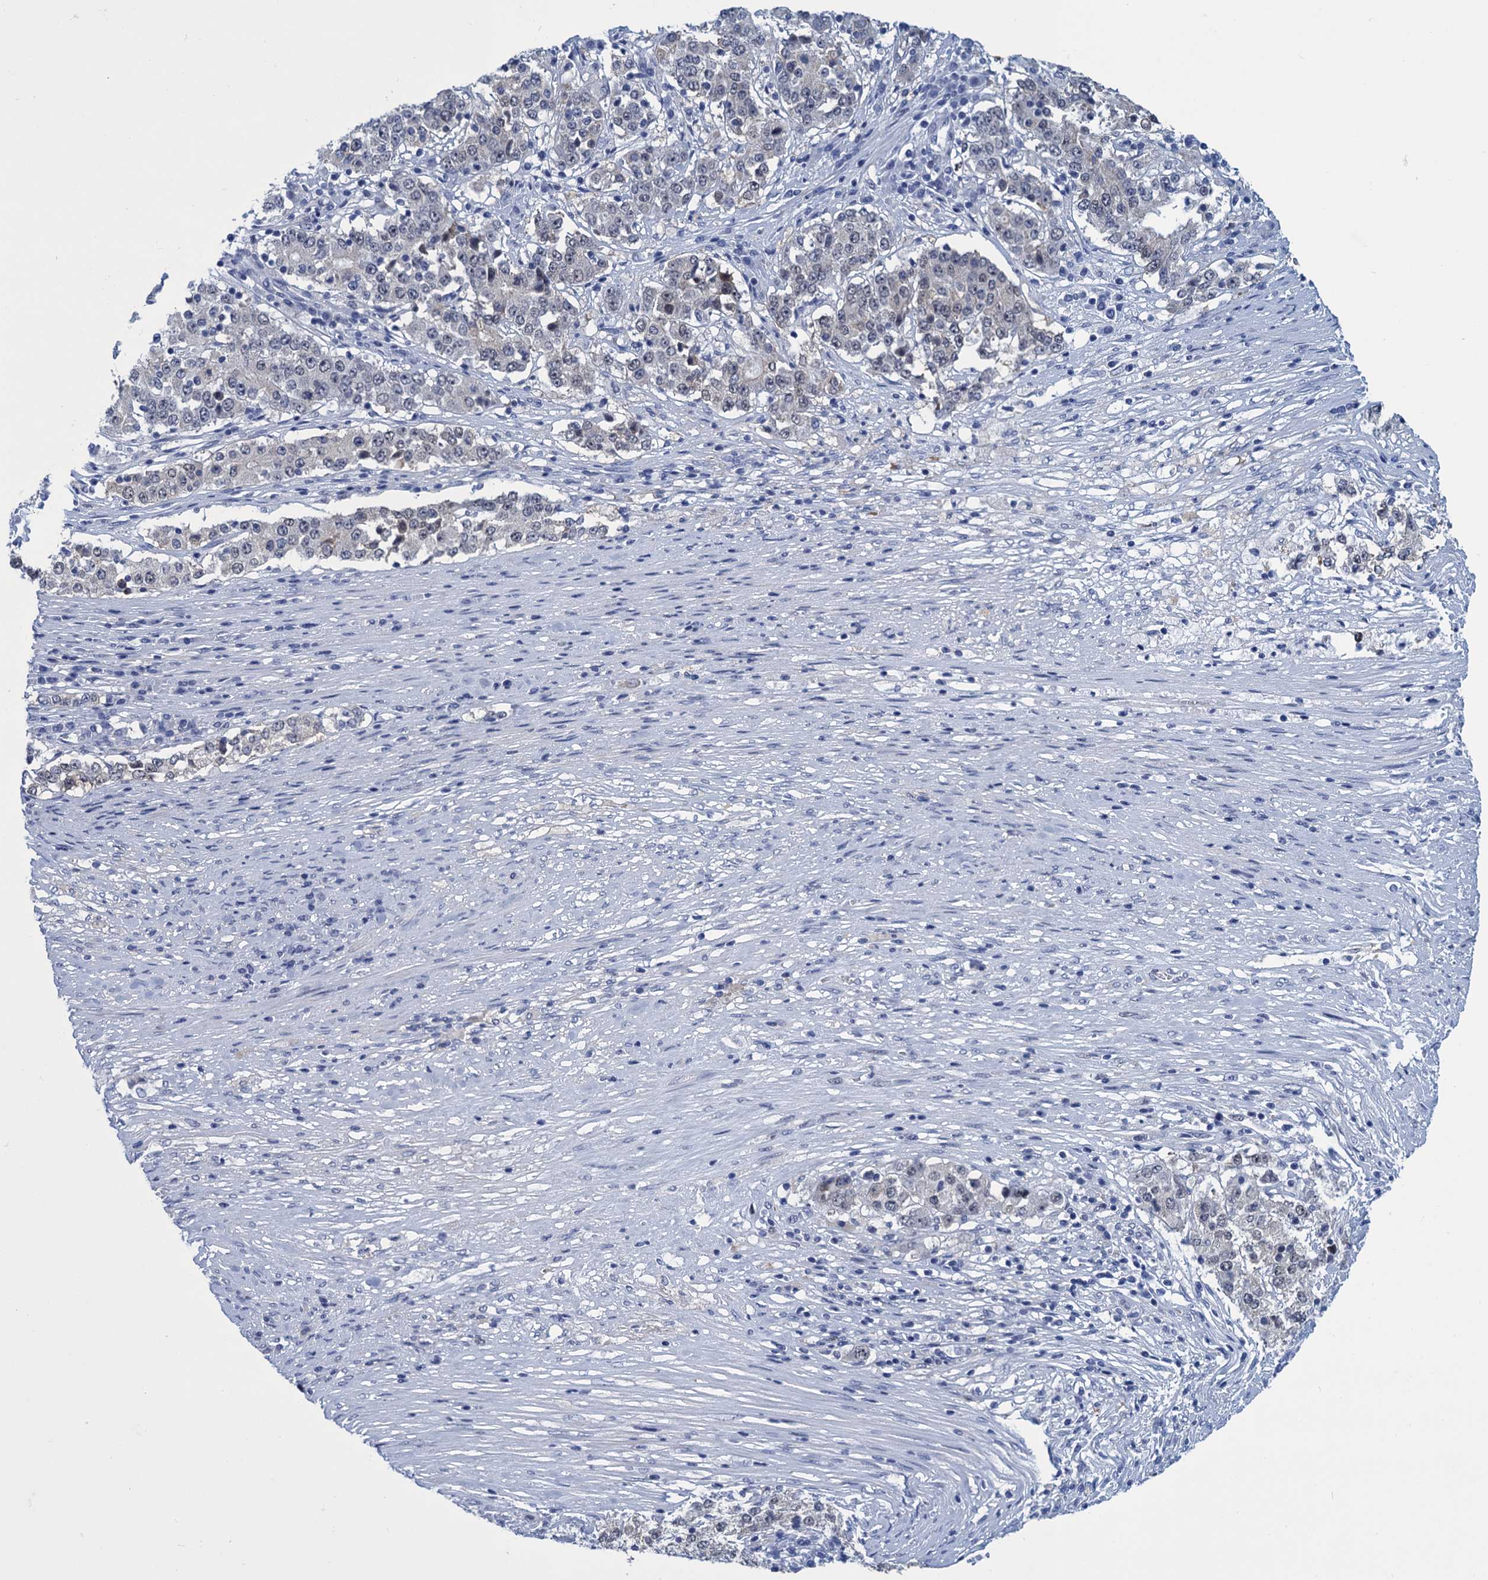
{"staining": {"intensity": "negative", "quantity": "none", "location": "none"}, "tissue": "stomach cancer", "cell_type": "Tumor cells", "image_type": "cancer", "snomed": [{"axis": "morphology", "description": "Adenocarcinoma, NOS"}, {"axis": "topography", "description": "Stomach"}], "caption": "Human stomach adenocarcinoma stained for a protein using immunohistochemistry exhibits no positivity in tumor cells.", "gene": "GINS3", "patient": {"sex": "male", "age": 59}}